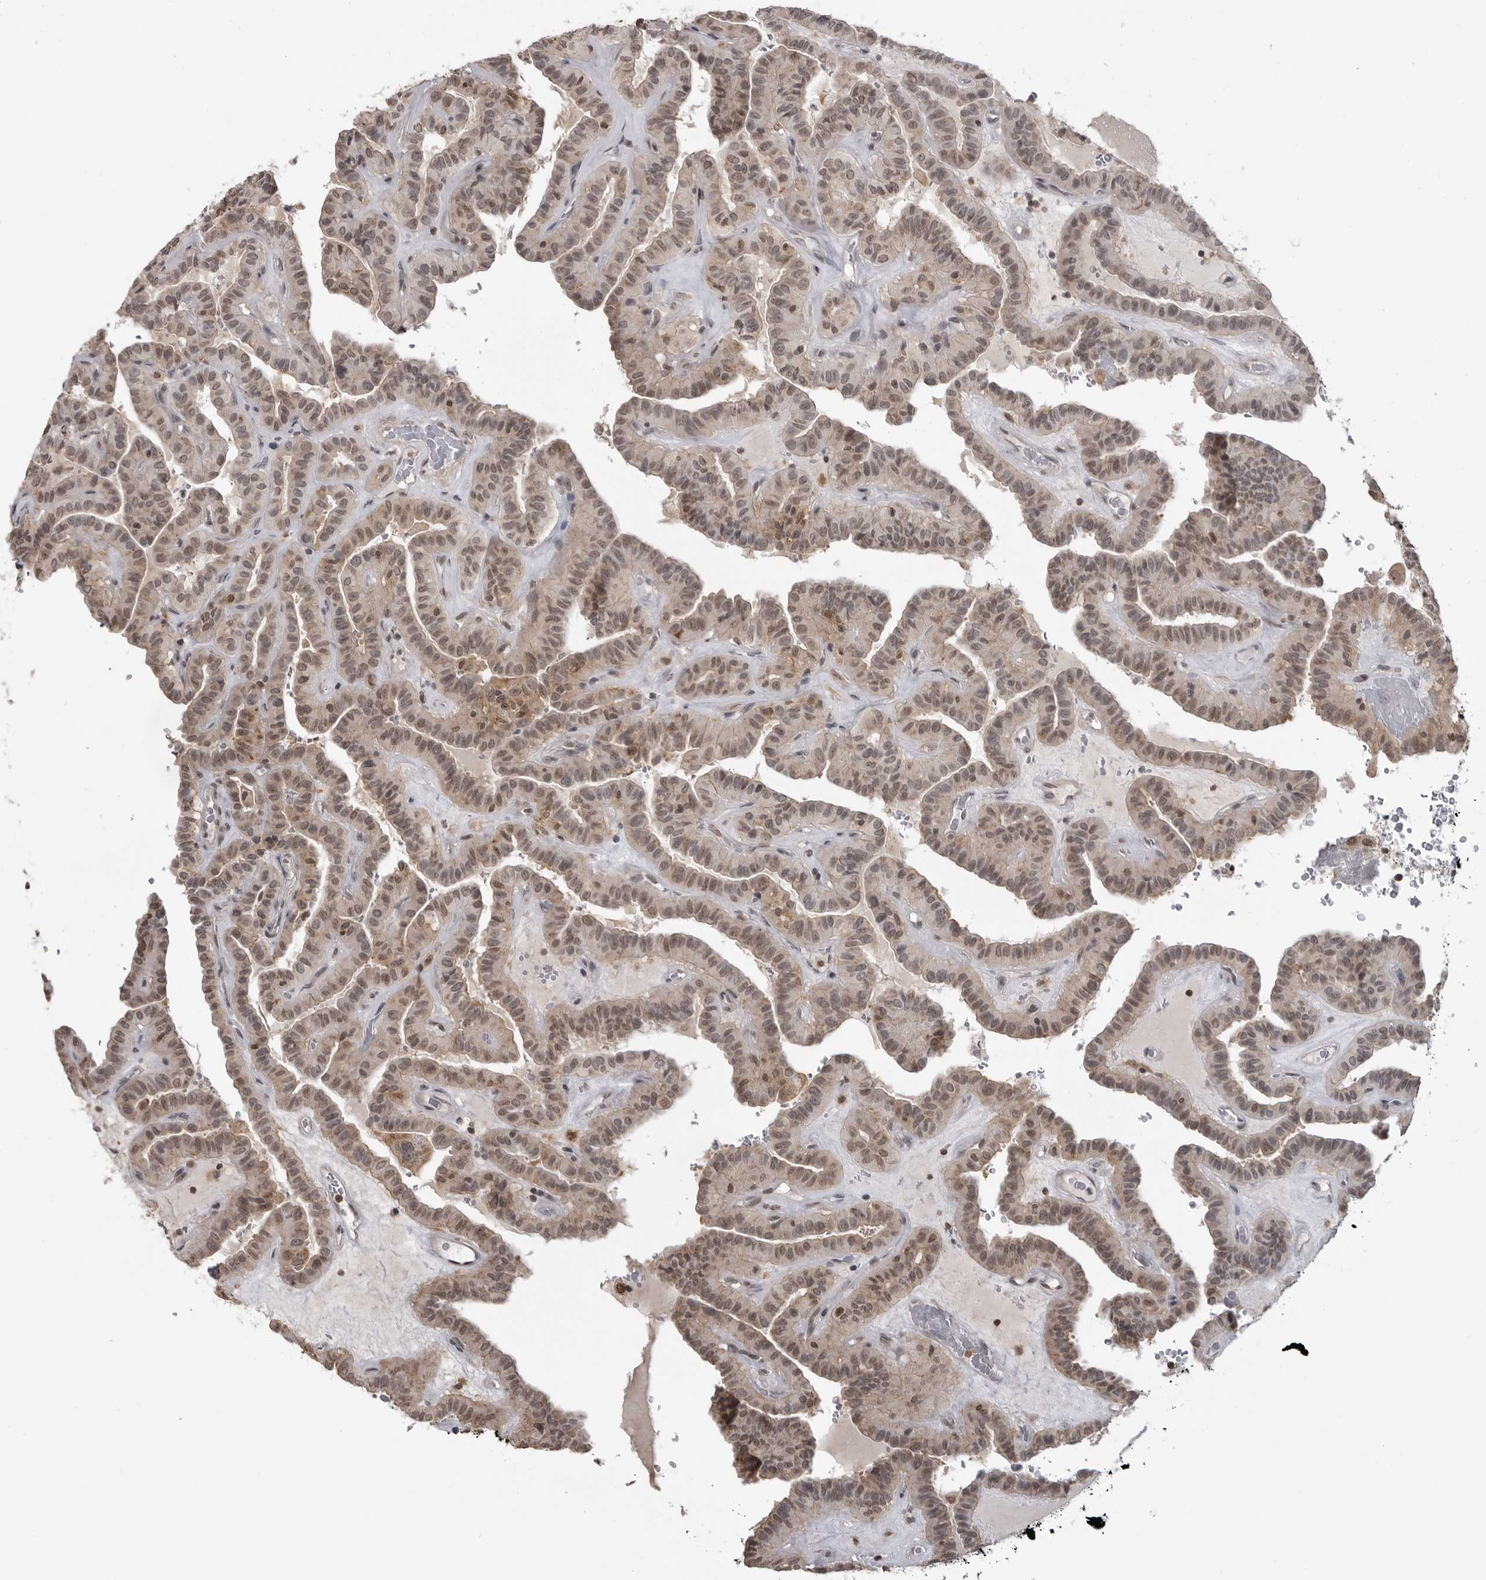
{"staining": {"intensity": "moderate", "quantity": ">75%", "location": "nuclear"}, "tissue": "thyroid cancer", "cell_type": "Tumor cells", "image_type": "cancer", "snomed": [{"axis": "morphology", "description": "Papillary adenocarcinoma, NOS"}, {"axis": "topography", "description": "Thyroid gland"}], "caption": "Thyroid cancer stained for a protein demonstrates moderate nuclear positivity in tumor cells.", "gene": "PDCL3", "patient": {"sex": "male", "age": 77}}